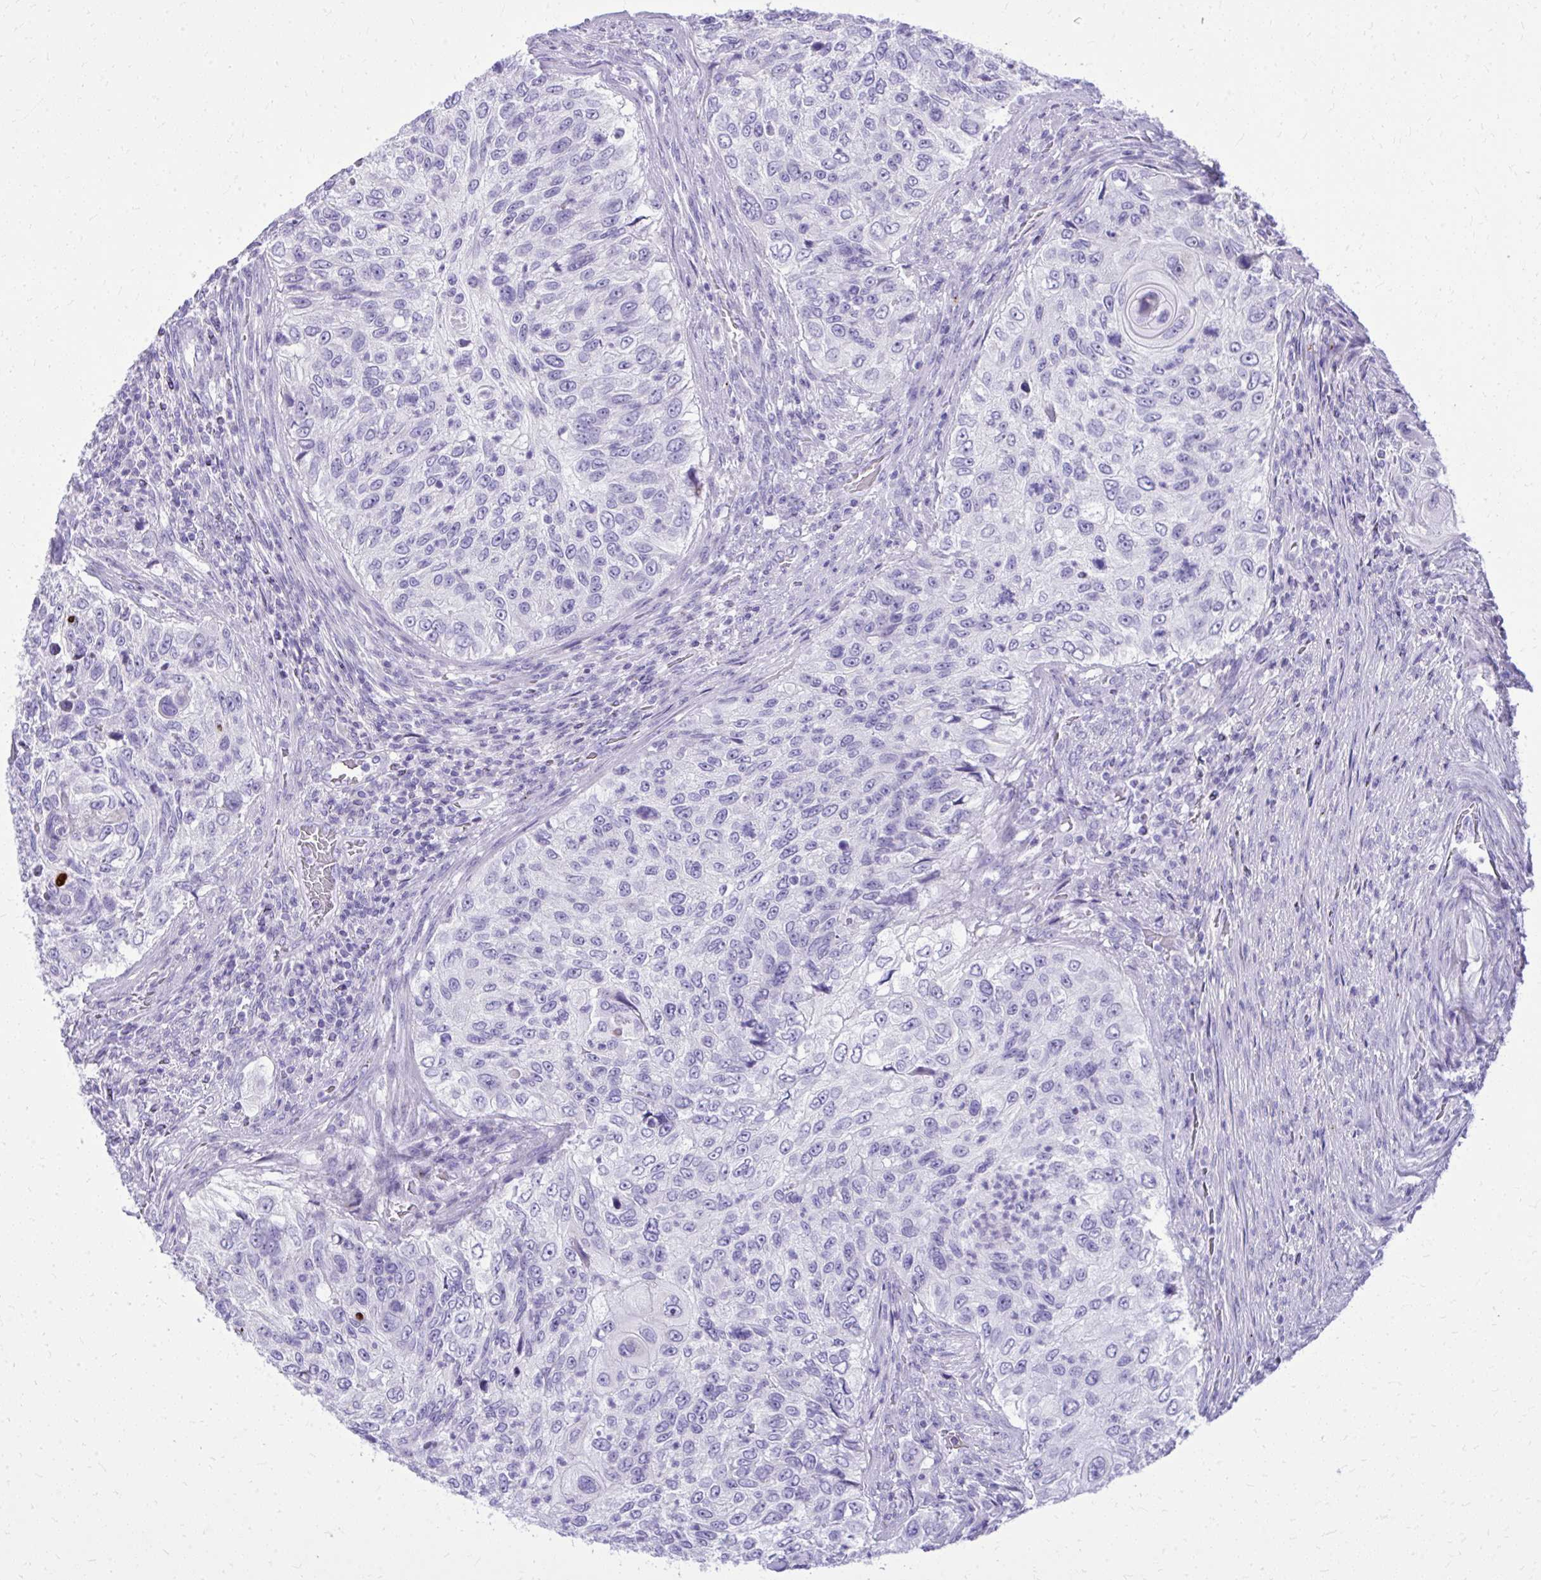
{"staining": {"intensity": "negative", "quantity": "none", "location": "none"}, "tissue": "urothelial cancer", "cell_type": "Tumor cells", "image_type": "cancer", "snomed": [{"axis": "morphology", "description": "Urothelial carcinoma, High grade"}, {"axis": "topography", "description": "Urinary bladder"}], "caption": "Urothelial carcinoma (high-grade) stained for a protein using immunohistochemistry shows no expression tumor cells.", "gene": "BCL6B", "patient": {"sex": "female", "age": 60}}